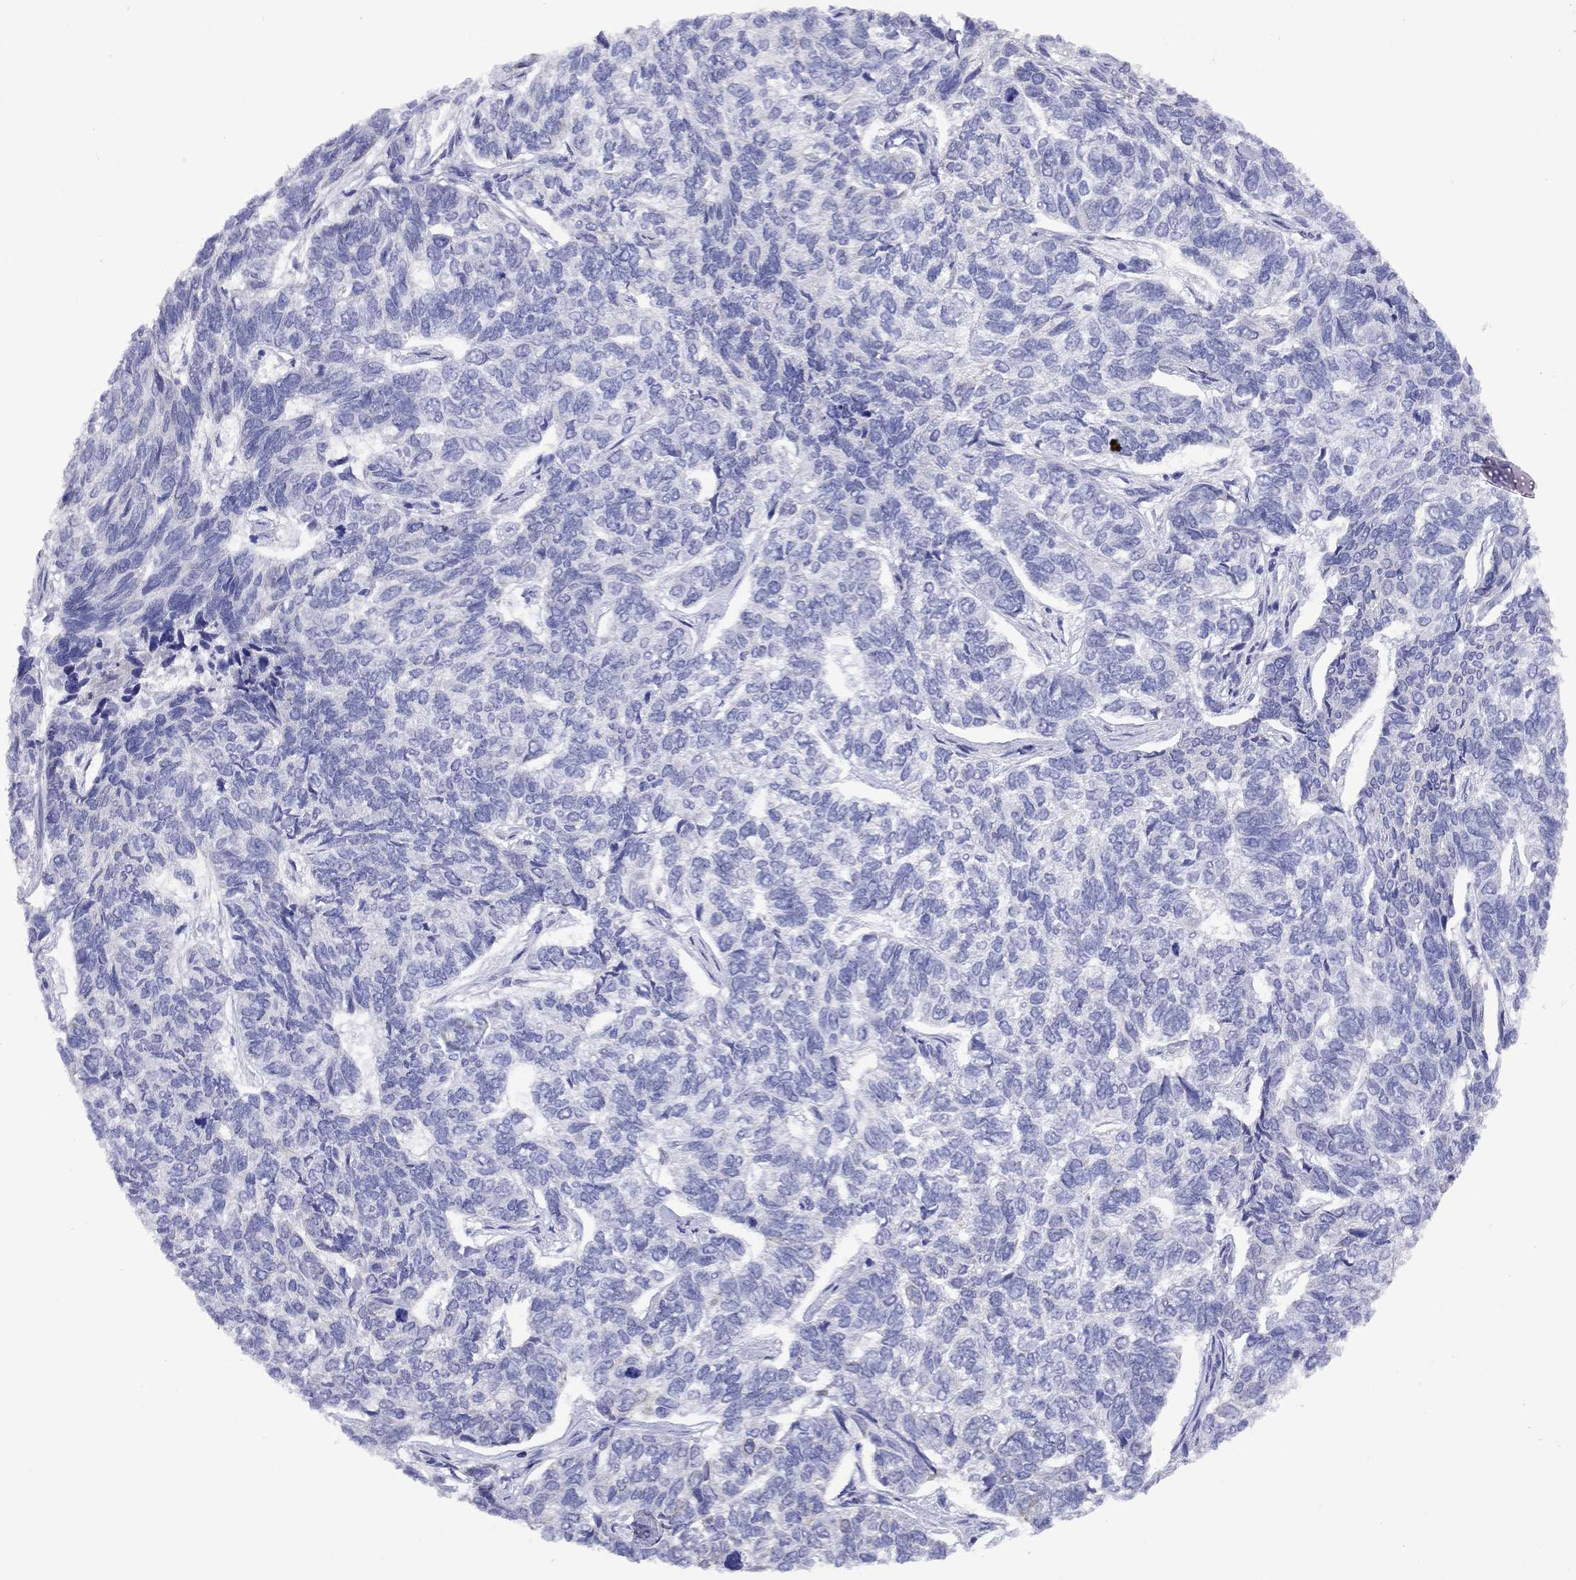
{"staining": {"intensity": "negative", "quantity": "none", "location": "none"}, "tissue": "skin cancer", "cell_type": "Tumor cells", "image_type": "cancer", "snomed": [{"axis": "morphology", "description": "Basal cell carcinoma"}, {"axis": "topography", "description": "Skin"}], "caption": "This is a image of immunohistochemistry staining of skin cancer, which shows no staining in tumor cells.", "gene": "CMYA5", "patient": {"sex": "female", "age": 65}}